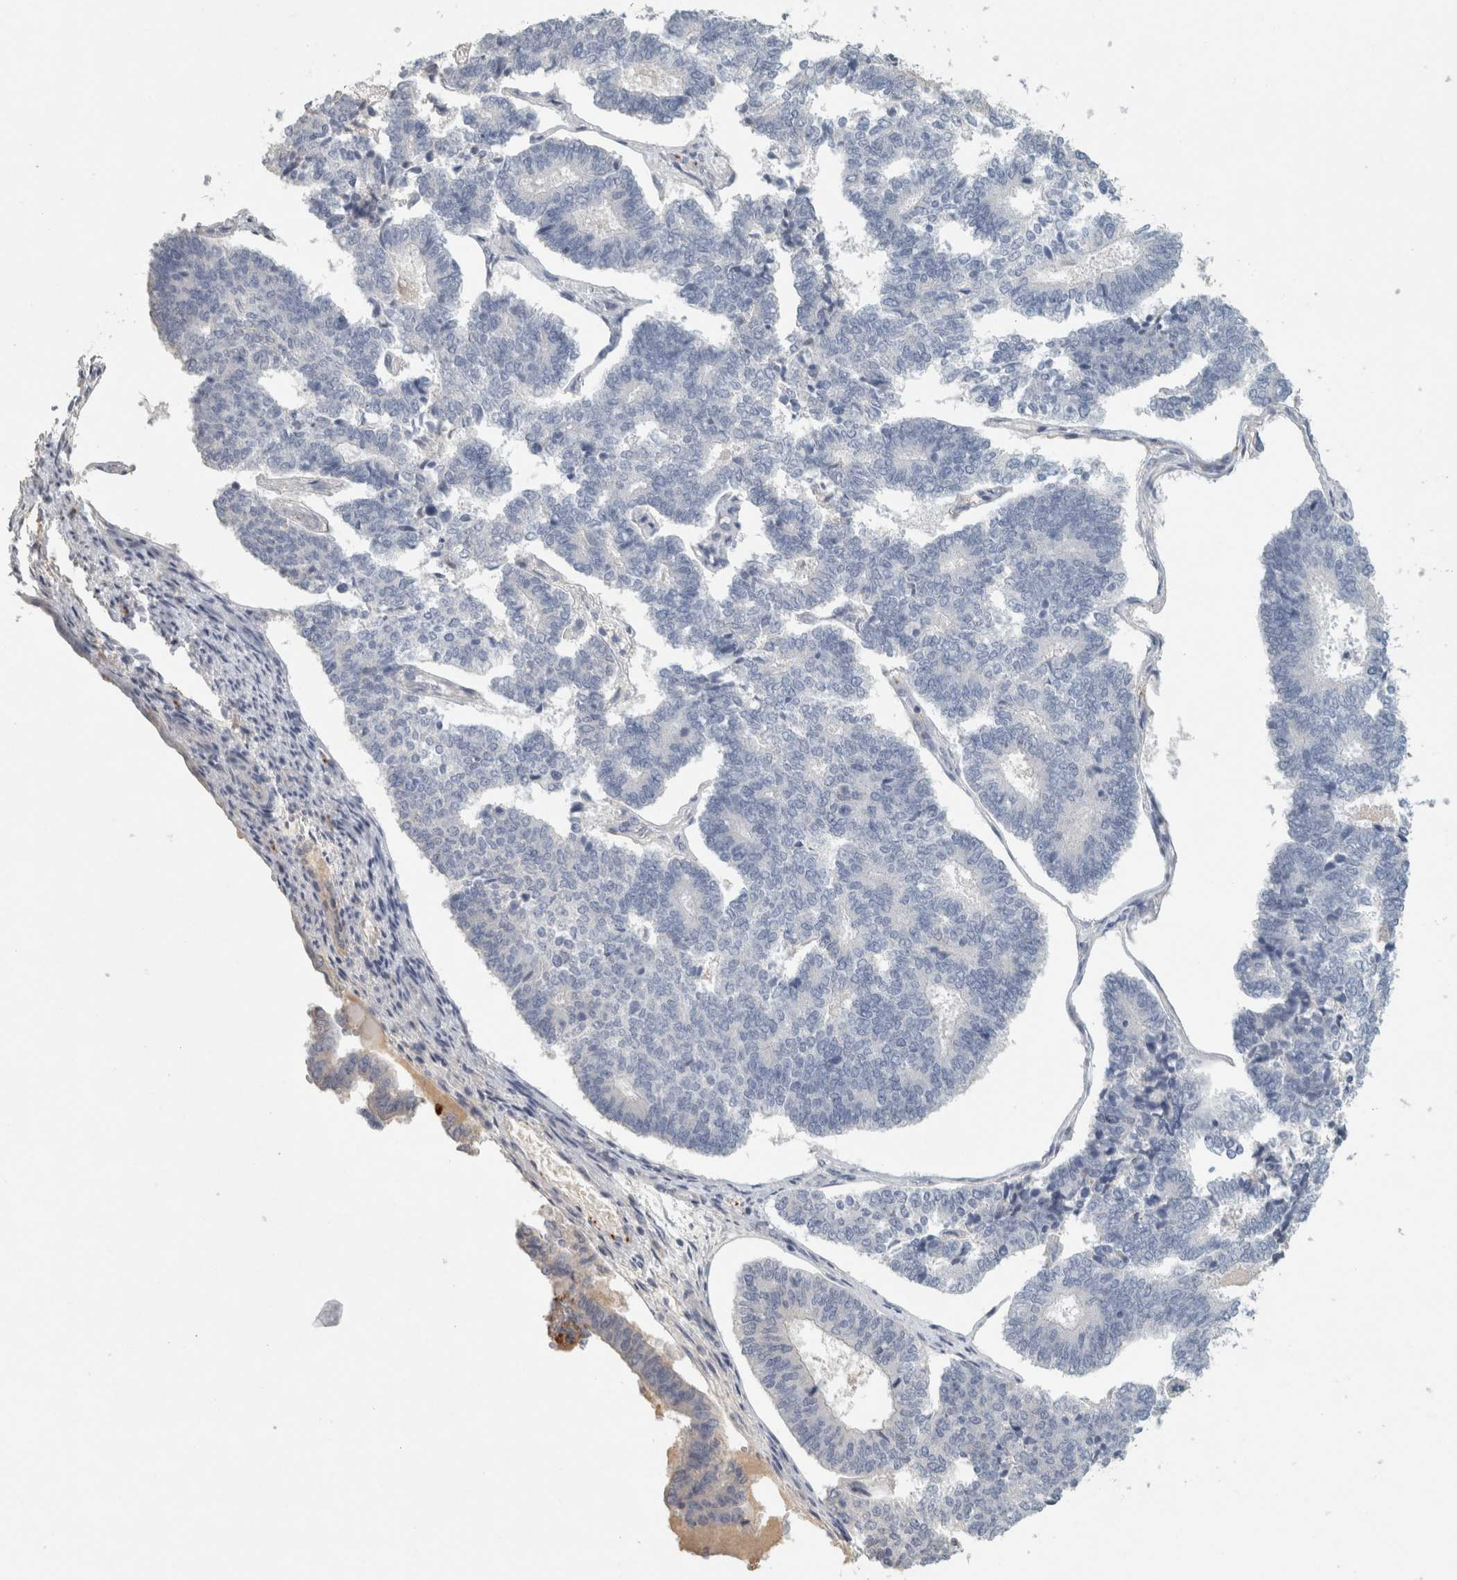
{"staining": {"intensity": "negative", "quantity": "none", "location": "none"}, "tissue": "endometrial cancer", "cell_type": "Tumor cells", "image_type": "cancer", "snomed": [{"axis": "morphology", "description": "Adenocarcinoma, NOS"}, {"axis": "topography", "description": "Endometrium"}], "caption": "Immunohistochemistry of adenocarcinoma (endometrial) exhibits no staining in tumor cells.", "gene": "CD36", "patient": {"sex": "female", "age": 70}}